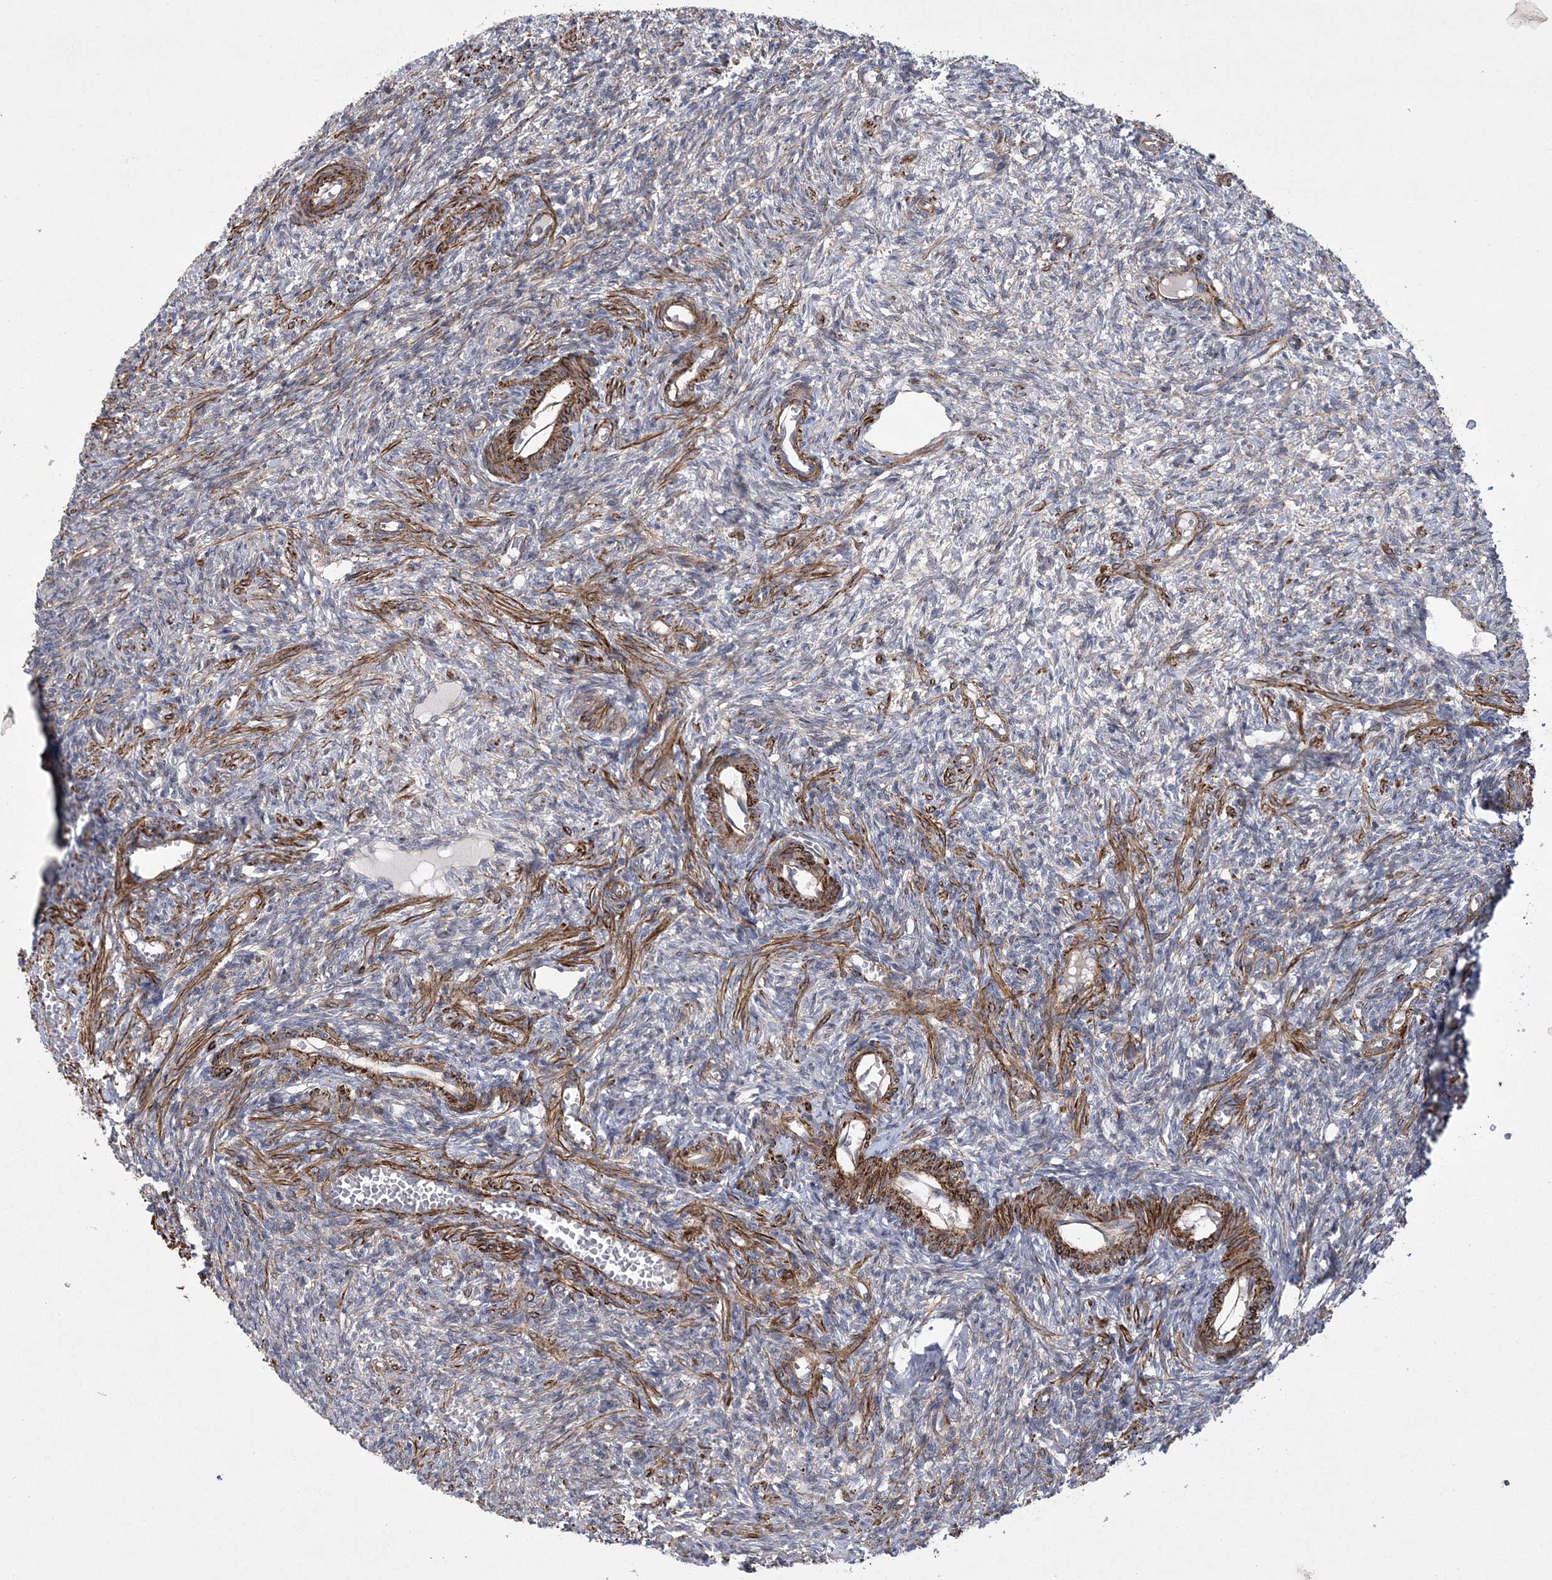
{"staining": {"intensity": "negative", "quantity": "none", "location": "none"}, "tissue": "ovary", "cell_type": "Ovarian stroma cells", "image_type": "normal", "snomed": [{"axis": "morphology", "description": "Normal tissue, NOS"}, {"axis": "topography", "description": "Ovary"}], "caption": "This is an IHC histopathology image of unremarkable human ovary. There is no staining in ovarian stroma cells.", "gene": "ARSJ", "patient": {"sex": "female", "age": 27}}